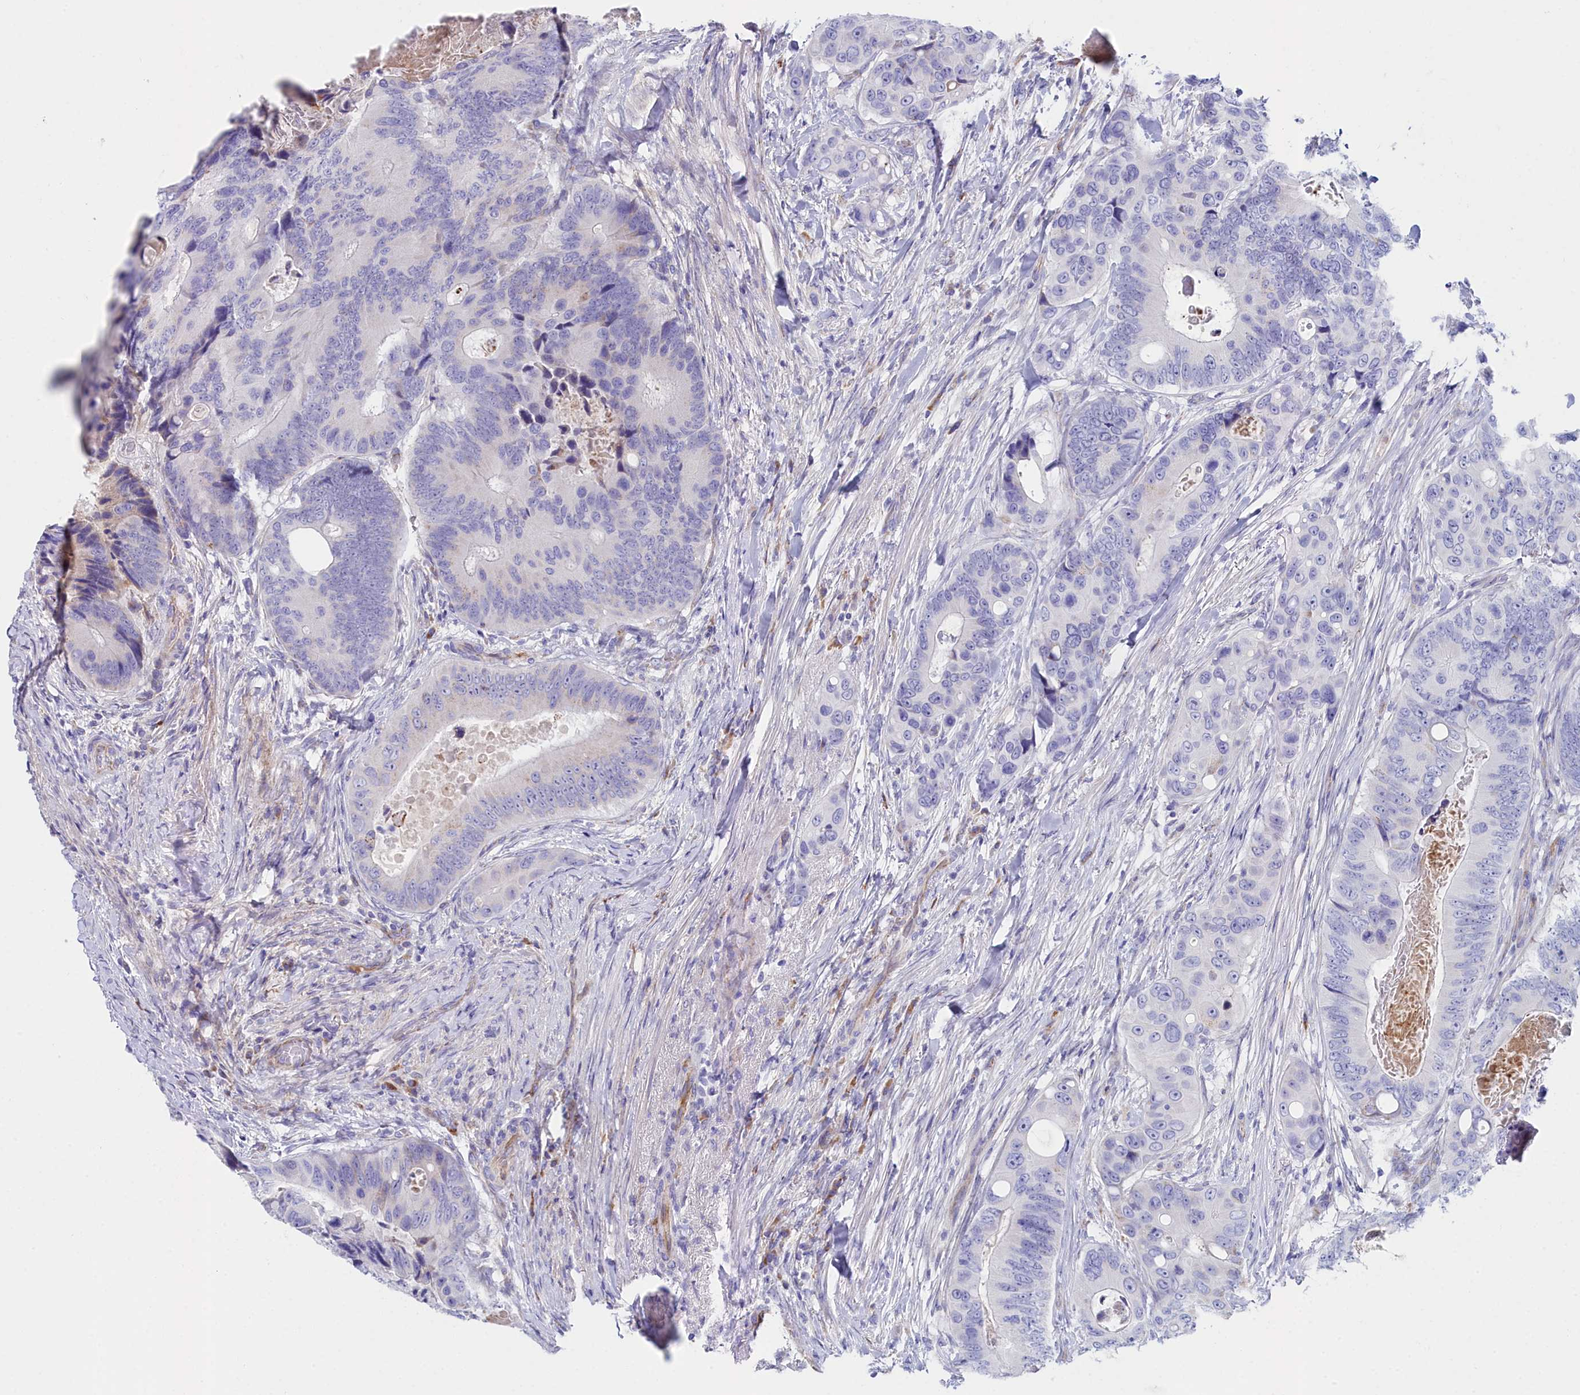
{"staining": {"intensity": "negative", "quantity": "none", "location": "none"}, "tissue": "colorectal cancer", "cell_type": "Tumor cells", "image_type": "cancer", "snomed": [{"axis": "morphology", "description": "Adenocarcinoma, NOS"}, {"axis": "topography", "description": "Colon"}], "caption": "Tumor cells are negative for brown protein staining in colorectal adenocarcinoma.", "gene": "SLC49A3", "patient": {"sex": "male", "age": 84}}